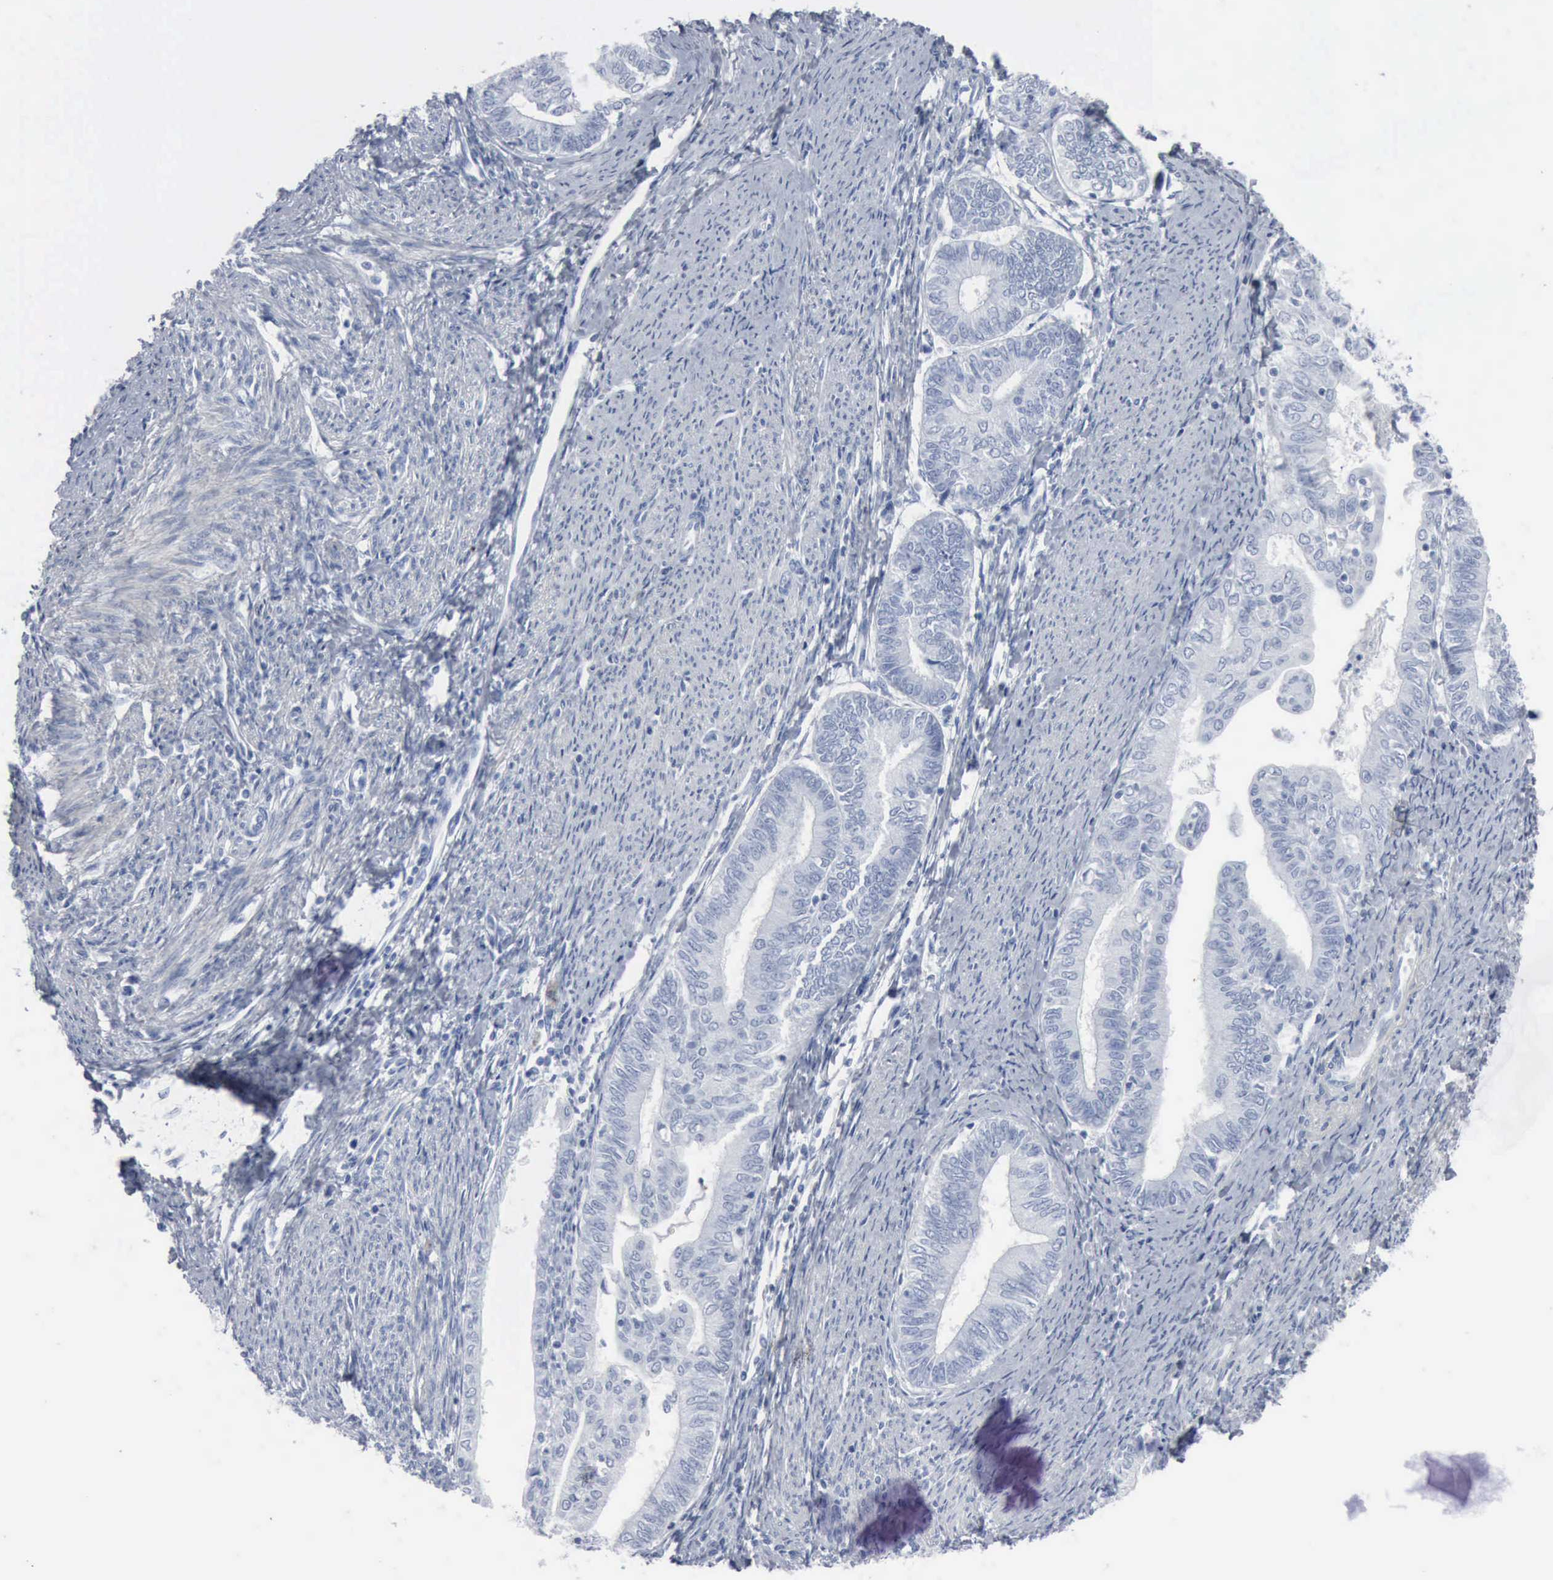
{"staining": {"intensity": "negative", "quantity": "none", "location": "none"}, "tissue": "endometrial cancer", "cell_type": "Tumor cells", "image_type": "cancer", "snomed": [{"axis": "morphology", "description": "Adenocarcinoma, NOS"}, {"axis": "topography", "description": "Endometrium"}], "caption": "Immunohistochemistry histopathology image of endometrial cancer stained for a protein (brown), which displays no expression in tumor cells.", "gene": "DMD", "patient": {"sex": "female", "age": 66}}